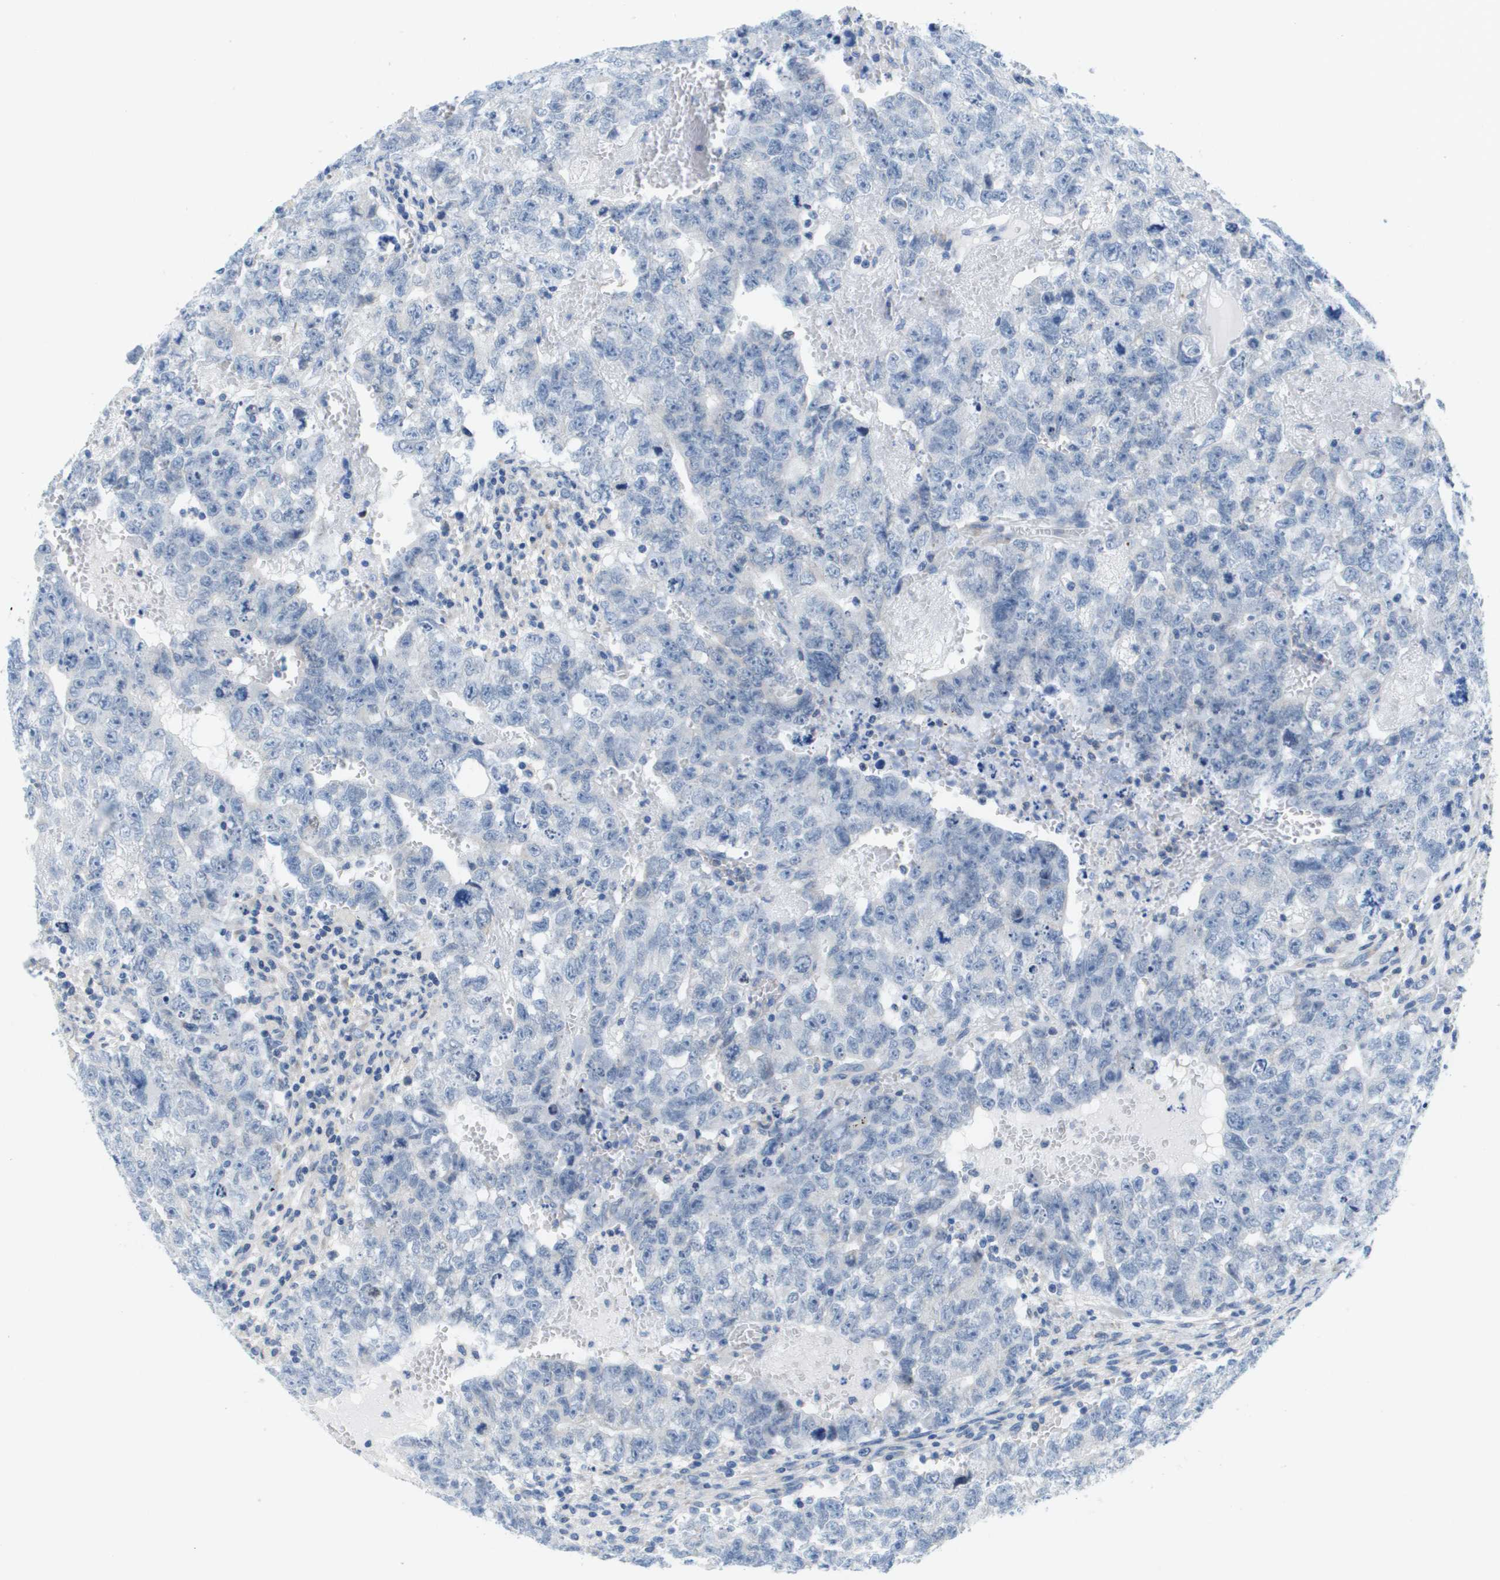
{"staining": {"intensity": "negative", "quantity": "none", "location": "none"}, "tissue": "testis cancer", "cell_type": "Tumor cells", "image_type": "cancer", "snomed": [{"axis": "morphology", "description": "Seminoma, NOS"}, {"axis": "morphology", "description": "Carcinoma, Embryonal, NOS"}, {"axis": "topography", "description": "Testis"}], "caption": "This is a histopathology image of immunohistochemistry (IHC) staining of testis seminoma, which shows no expression in tumor cells. (Stains: DAB (3,3'-diaminobenzidine) immunohistochemistry with hematoxylin counter stain, Microscopy: brightfield microscopy at high magnification).", "gene": "PTDSS1", "patient": {"sex": "male", "age": 38}}